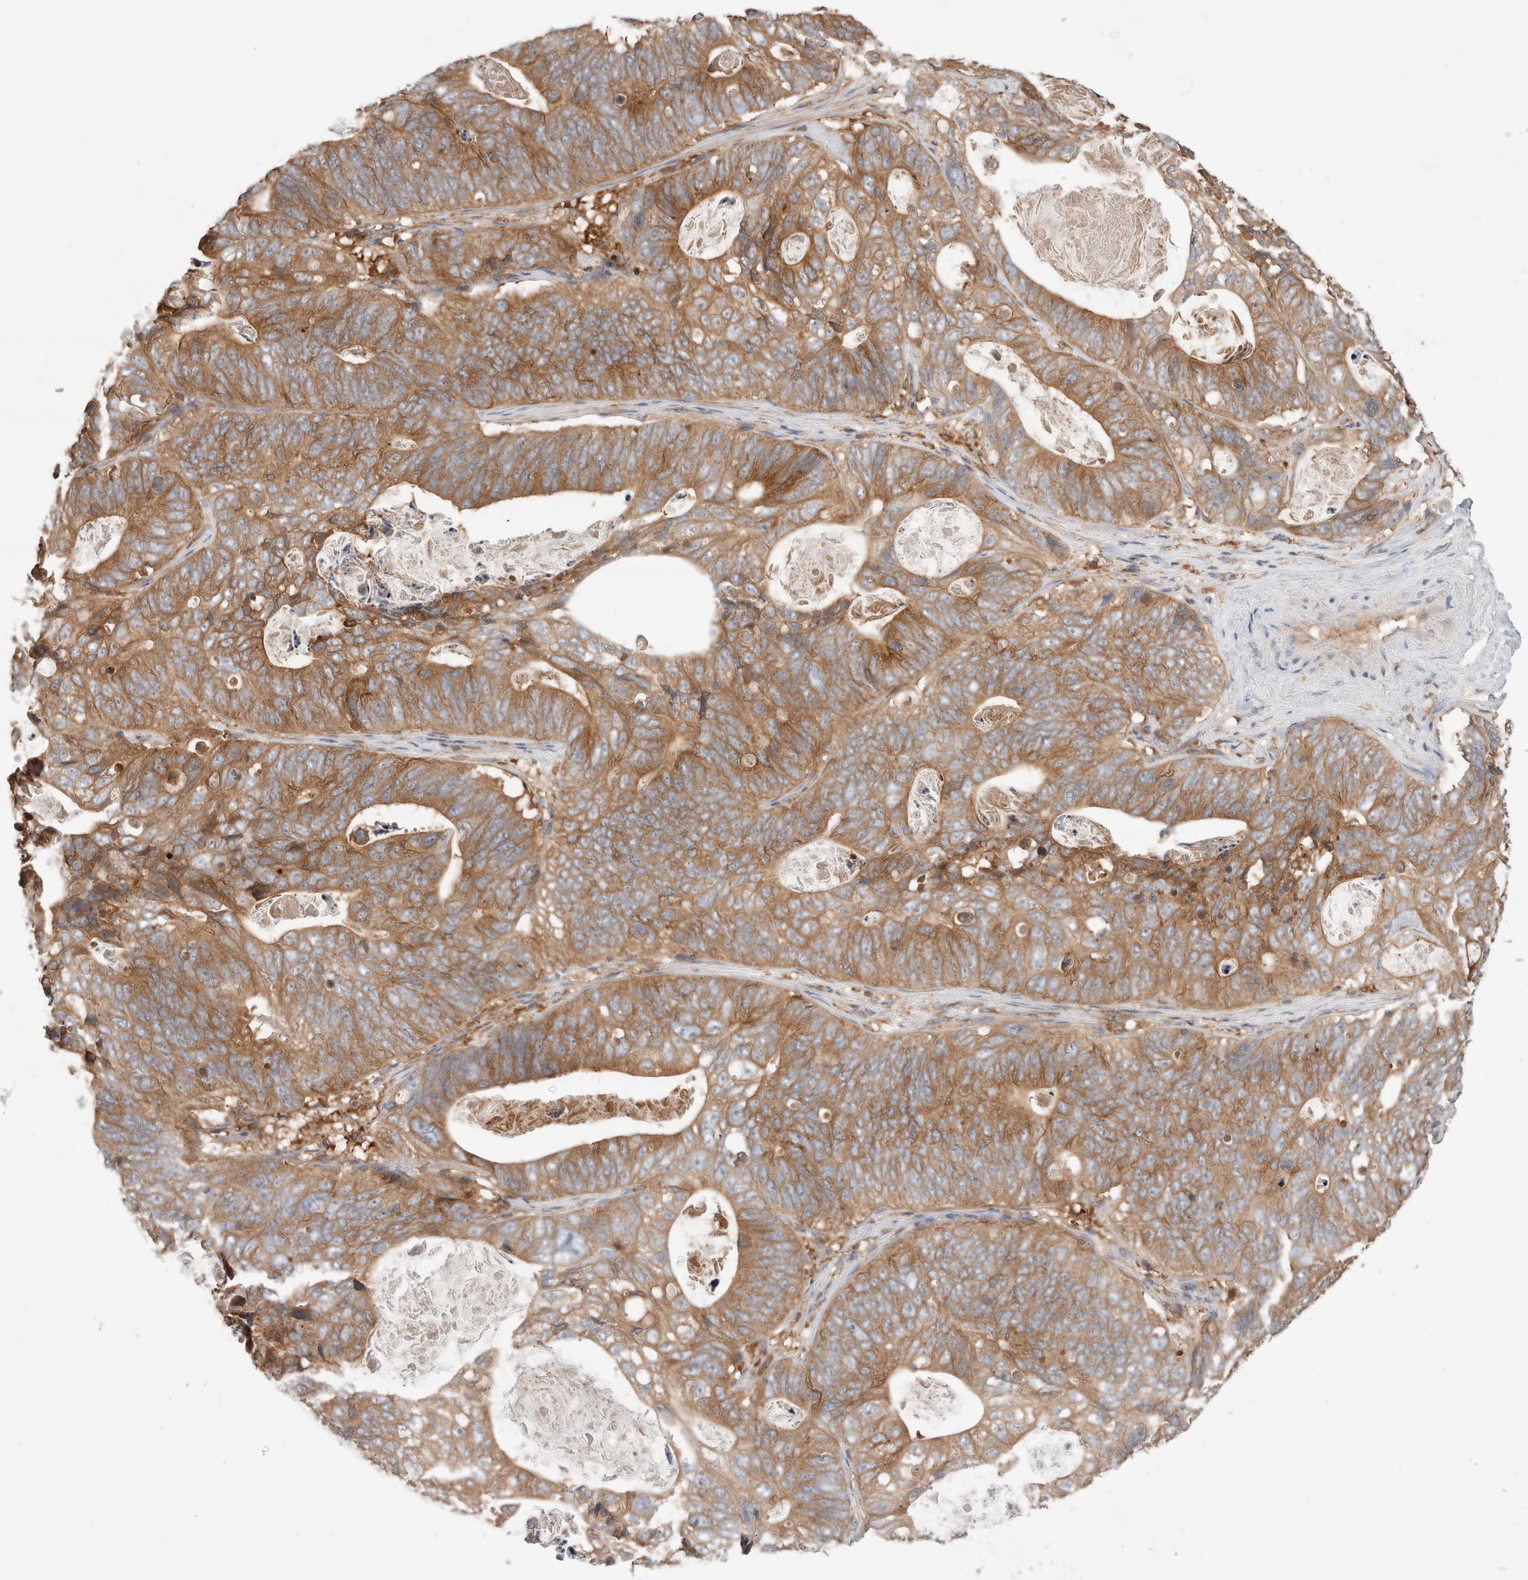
{"staining": {"intensity": "moderate", "quantity": ">75%", "location": "cytoplasmic/membranous"}, "tissue": "stomach cancer", "cell_type": "Tumor cells", "image_type": "cancer", "snomed": [{"axis": "morphology", "description": "Normal tissue, NOS"}, {"axis": "morphology", "description": "Adenocarcinoma, NOS"}, {"axis": "topography", "description": "Stomach"}], "caption": "Stomach adenocarcinoma stained for a protein (brown) exhibits moderate cytoplasmic/membranous positive staining in about >75% of tumor cells.", "gene": "KLHL14", "patient": {"sex": "female", "age": 89}}